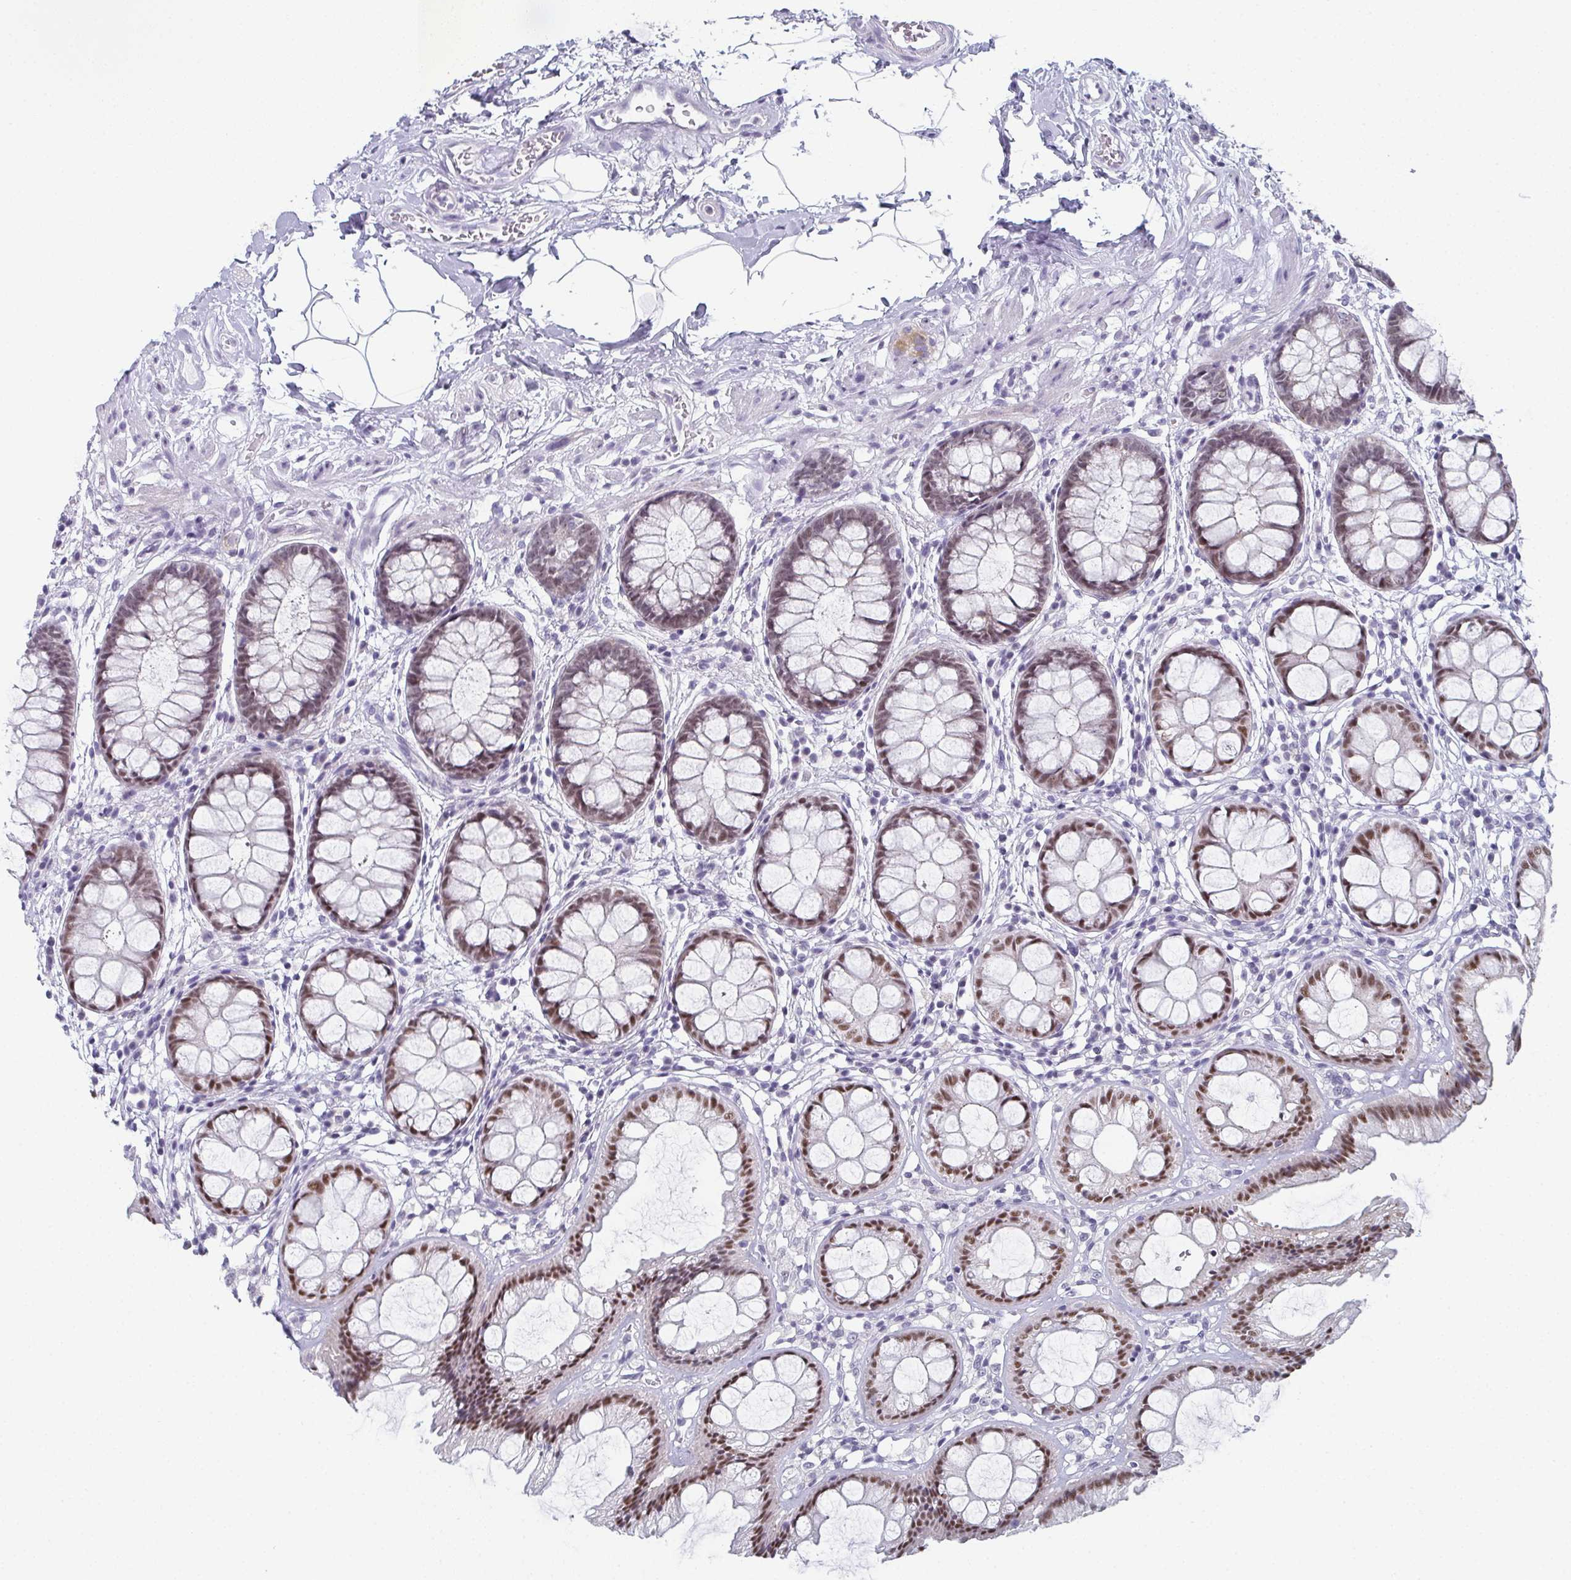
{"staining": {"intensity": "moderate", "quantity": ">75%", "location": "nuclear"}, "tissue": "rectum", "cell_type": "Glandular cells", "image_type": "normal", "snomed": [{"axis": "morphology", "description": "Normal tissue, NOS"}, {"axis": "topography", "description": "Rectum"}], "caption": "Protein staining reveals moderate nuclear staining in about >75% of glandular cells in normal rectum. The staining was performed using DAB, with brown indicating positive protein expression. Nuclei are stained blue with hematoxylin.", "gene": "PYCR3", "patient": {"sex": "female", "age": 62}}